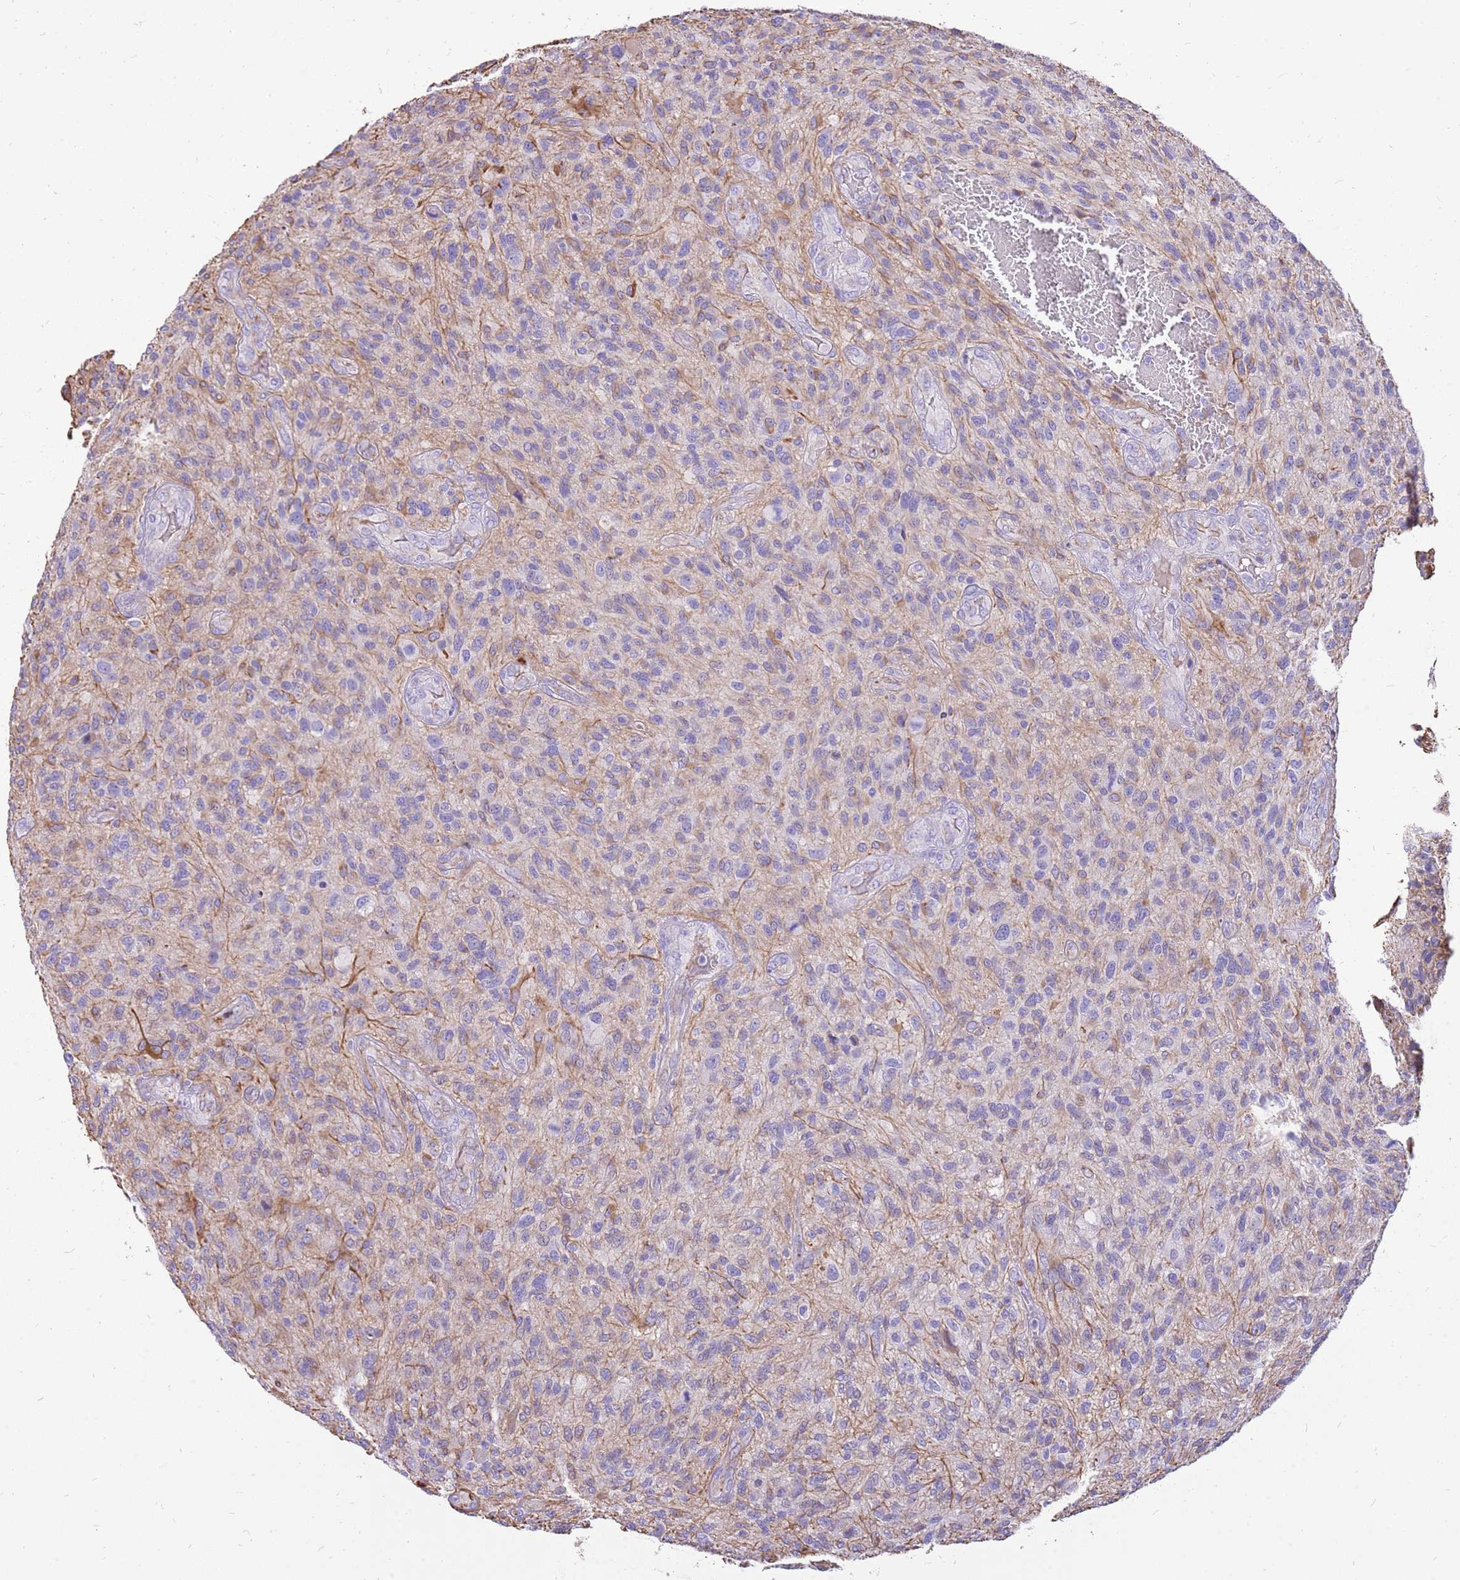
{"staining": {"intensity": "negative", "quantity": "none", "location": "none"}, "tissue": "glioma", "cell_type": "Tumor cells", "image_type": "cancer", "snomed": [{"axis": "morphology", "description": "Glioma, malignant, High grade"}, {"axis": "topography", "description": "Brain"}], "caption": "A high-resolution micrograph shows immunohistochemistry (IHC) staining of malignant glioma (high-grade), which exhibits no significant positivity in tumor cells.", "gene": "PCNX1", "patient": {"sex": "male", "age": 47}}